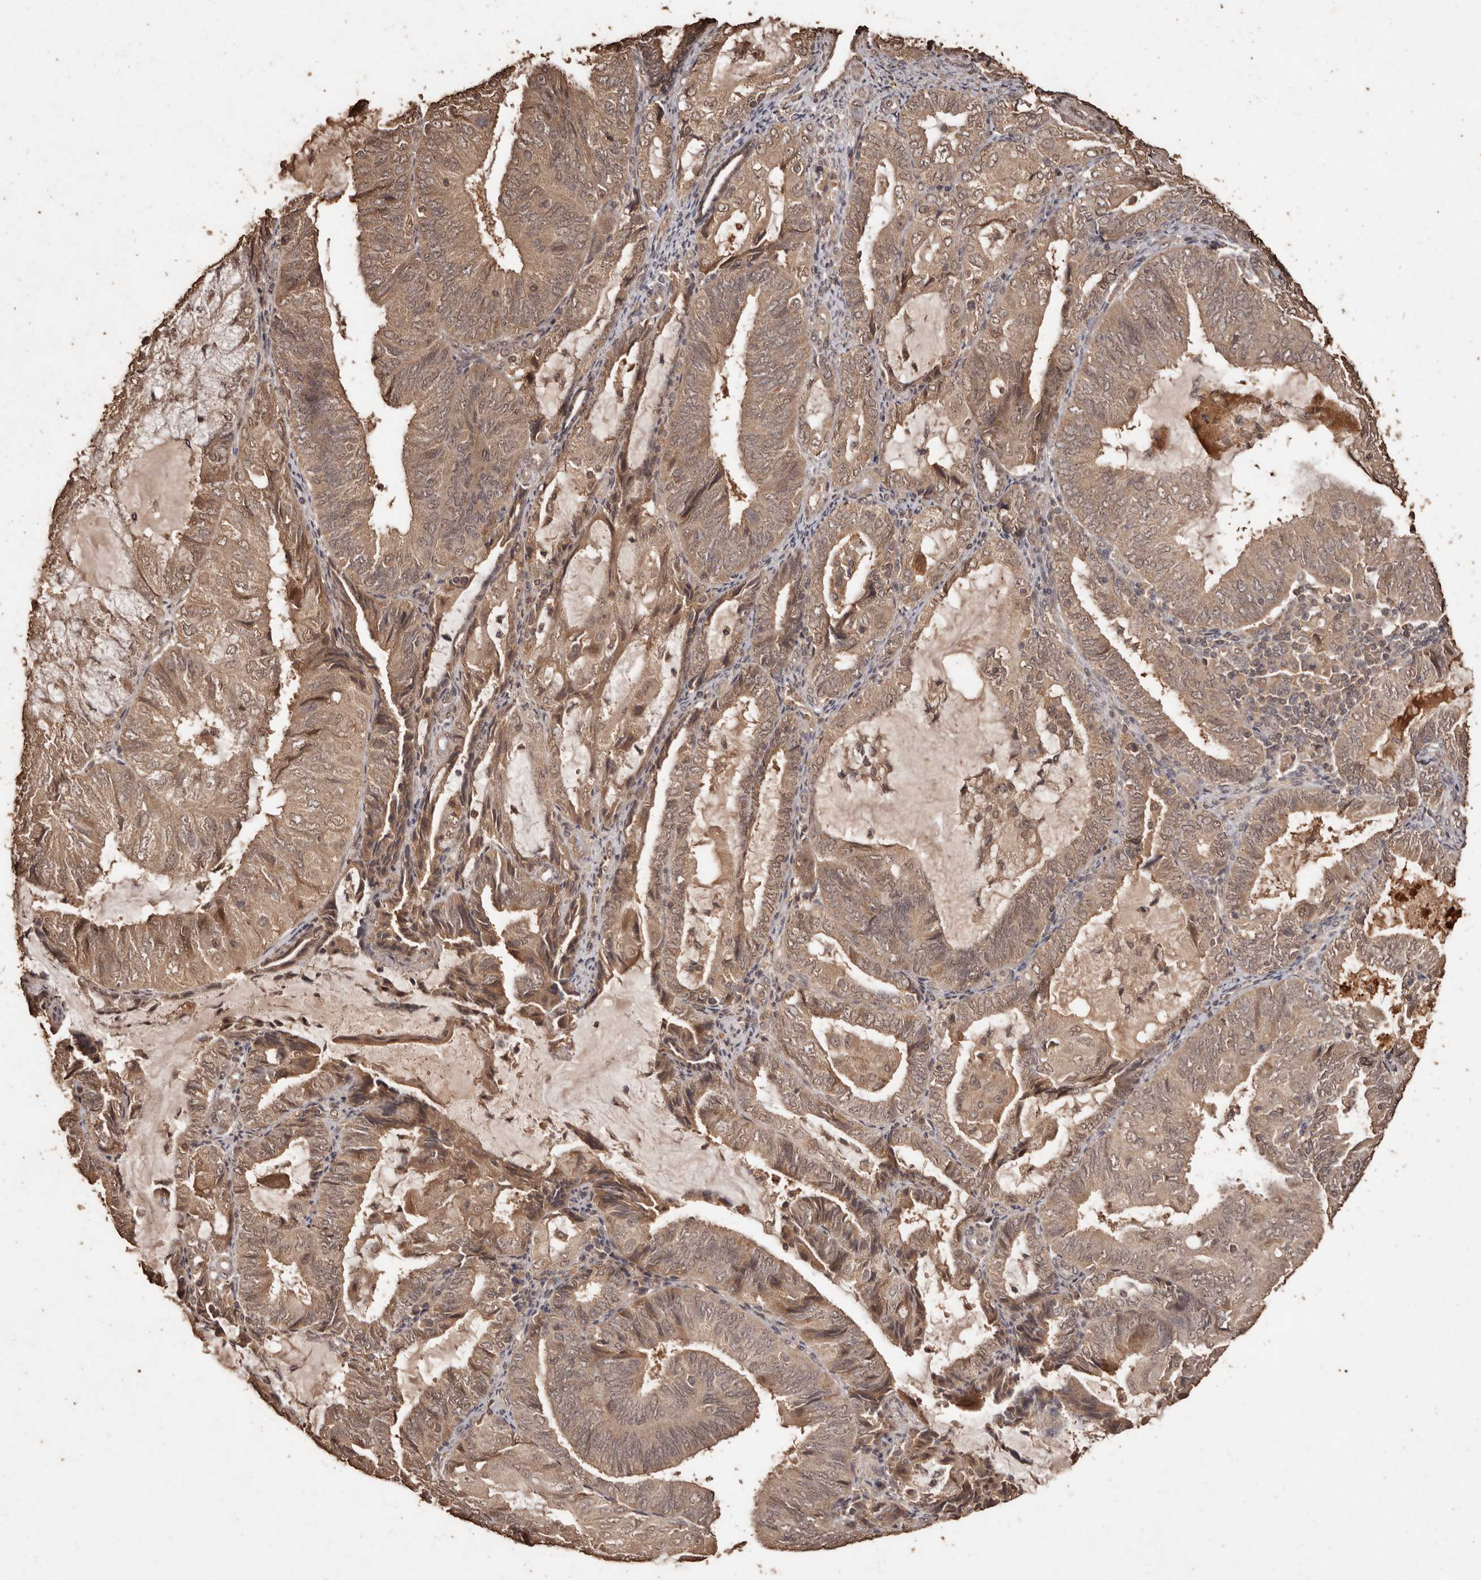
{"staining": {"intensity": "moderate", "quantity": ">75%", "location": "cytoplasmic/membranous,nuclear"}, "tissue": "endometrial cancer", "cell_type": "Tumor cells", "image_type": "cancer", "snomed": [{"axis": "morphology", "description": "Adenocarcinoma, NOS"}, {"axis": "topography", "description": "Endometrium"}], "caption": "Brown immunohistochemical staining in endometrial cancer shows moderate cytoplasmic/membranous and nuclear expression in approximately >75% of tumor cells. The protein is stained brown, and the nuclei are stained in blue (DAB (3,3'-diaminobenzidine) IHC with brightfield microscopy, high magnification).", "gene": "PKDCC", "patient": {"sex": "female", "age": 81}}